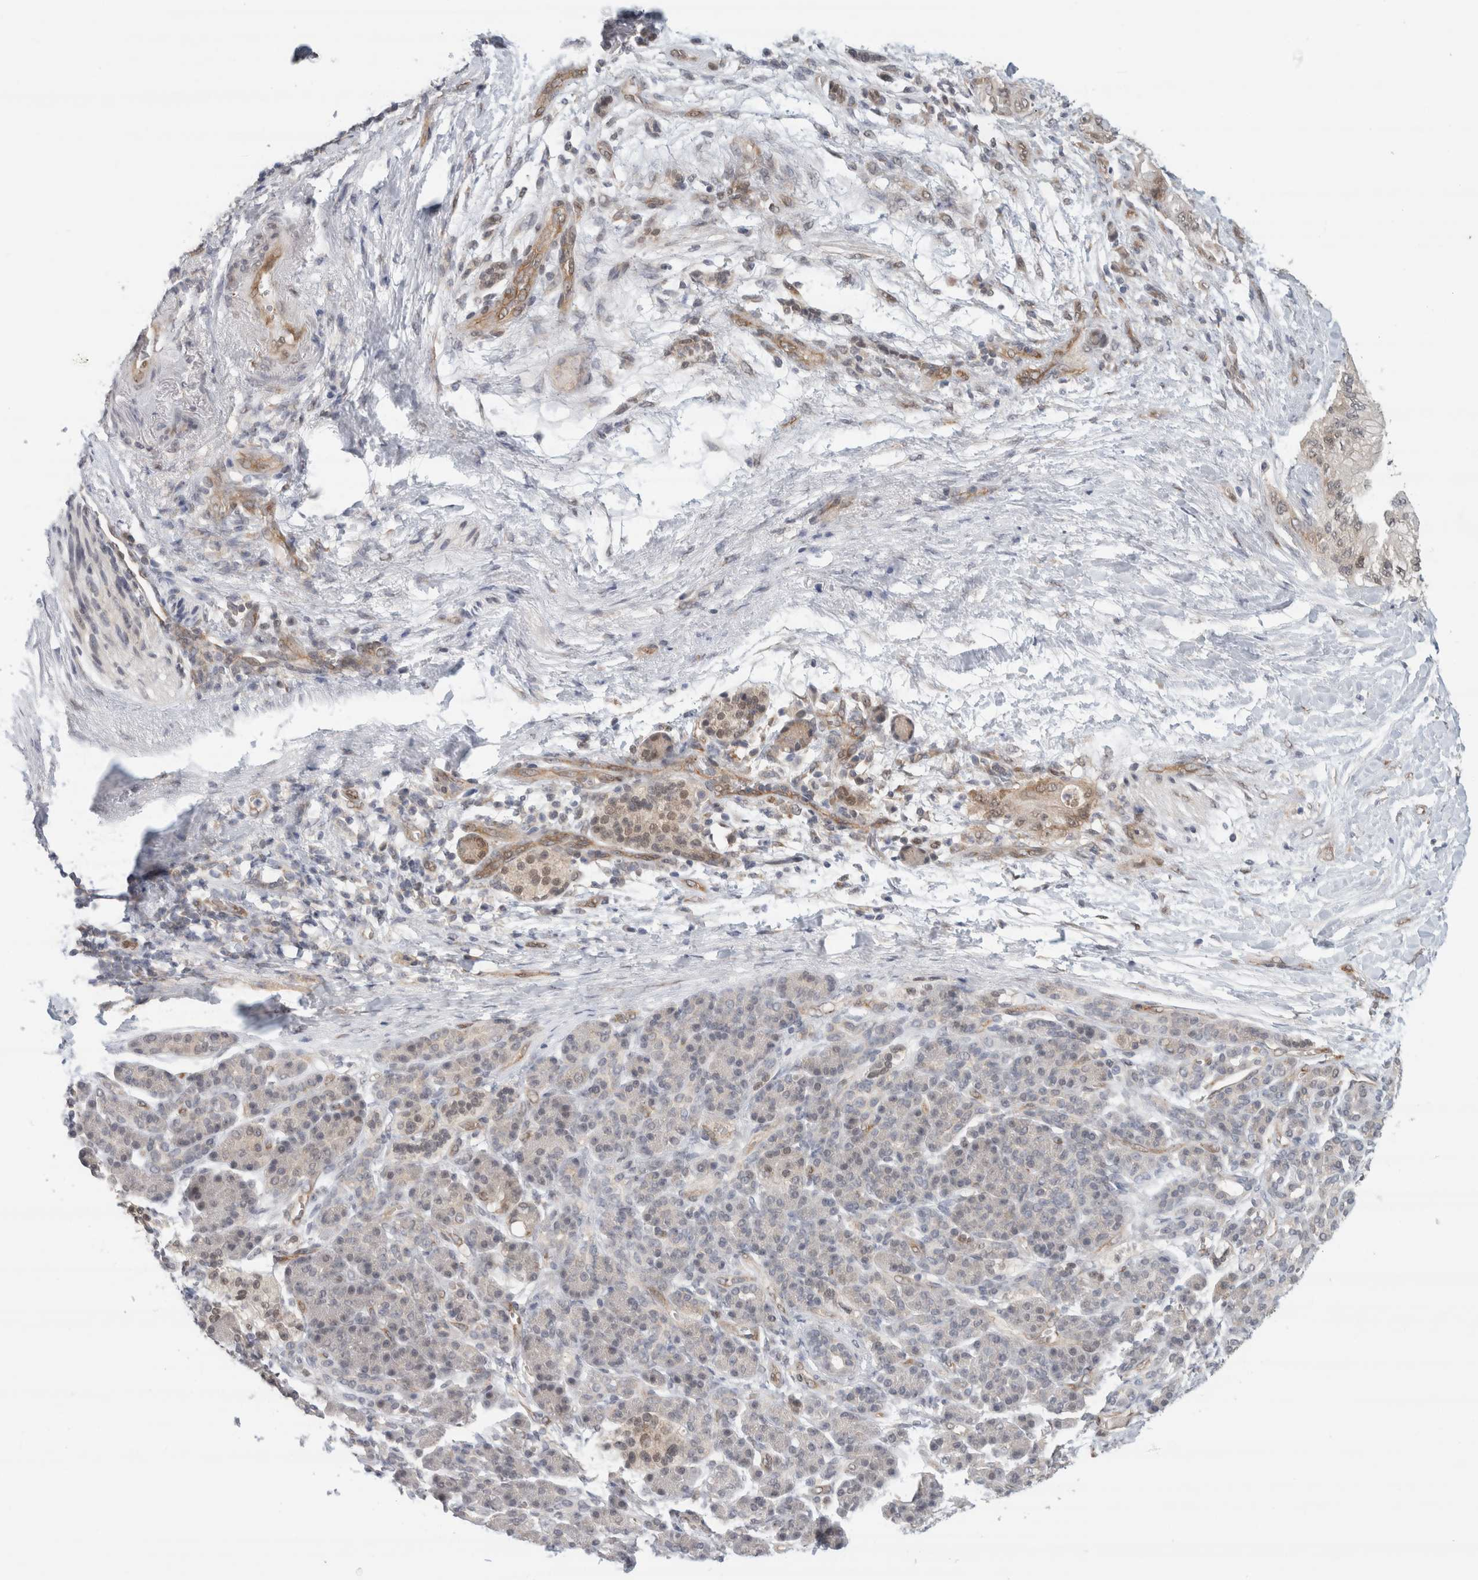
{"staining": {"intensity": "weak", "quantity": "<25%", "location": "nuclear"}, "tissue": "pancreatic cancer", "cell_type": "Tumor cells", "image_type": "cancer", "snomed": [{"axis": "morphology", "description": "Adenocarcinoma, NOS"}, {"axis": "topography", "description": "Pancreas"}], "caption": "DAB (3,3'-diaminobenzidine) immunohistochemical staining of human pancreatic cancer demonstrates no significant expression in tumor cells.", "gene": "EIF4G3", "patient": {"sex": "male", "age": 59}}